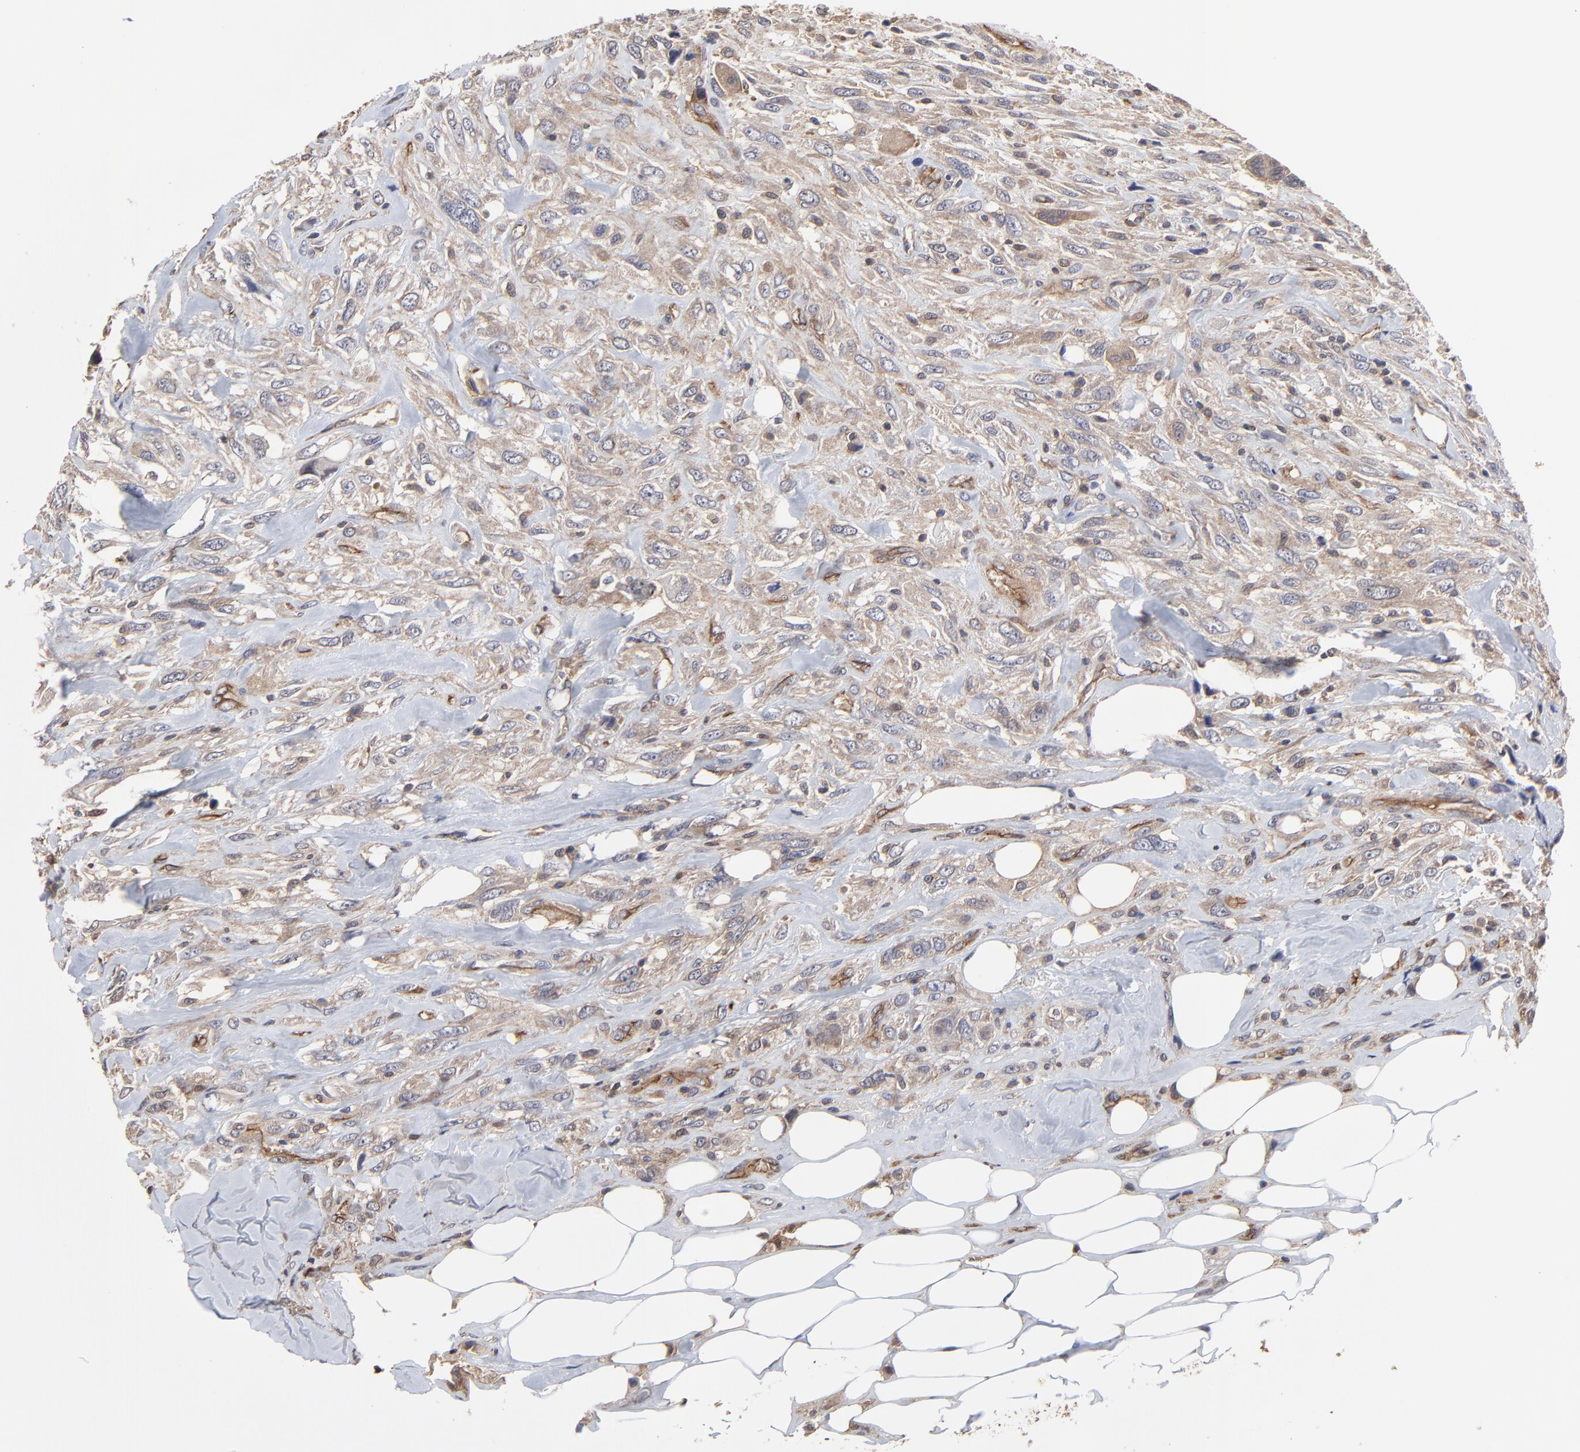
{"staining": {"intensity": "moderate", "quantity": ">75%", "location": "cytoplasmic/membranous"}, "tissue": "breast cancer", "cell_type": "Tumor cells", "image_type": "cancer", "snomed": [{"axis": "morphology", "description": "Neoplasm, malignant, NOS"}, {"axis": "topography", "description": "Breast"}], "caption": "Immunohistochemical staining of breast neoplasm (malignant) exhibits medium levels of moderate cytoplasmic/membranous protein positivity in about >75% of tumor cells.", "gene": "ARMT1", "patient": {"sex": "female", "age": 50}}